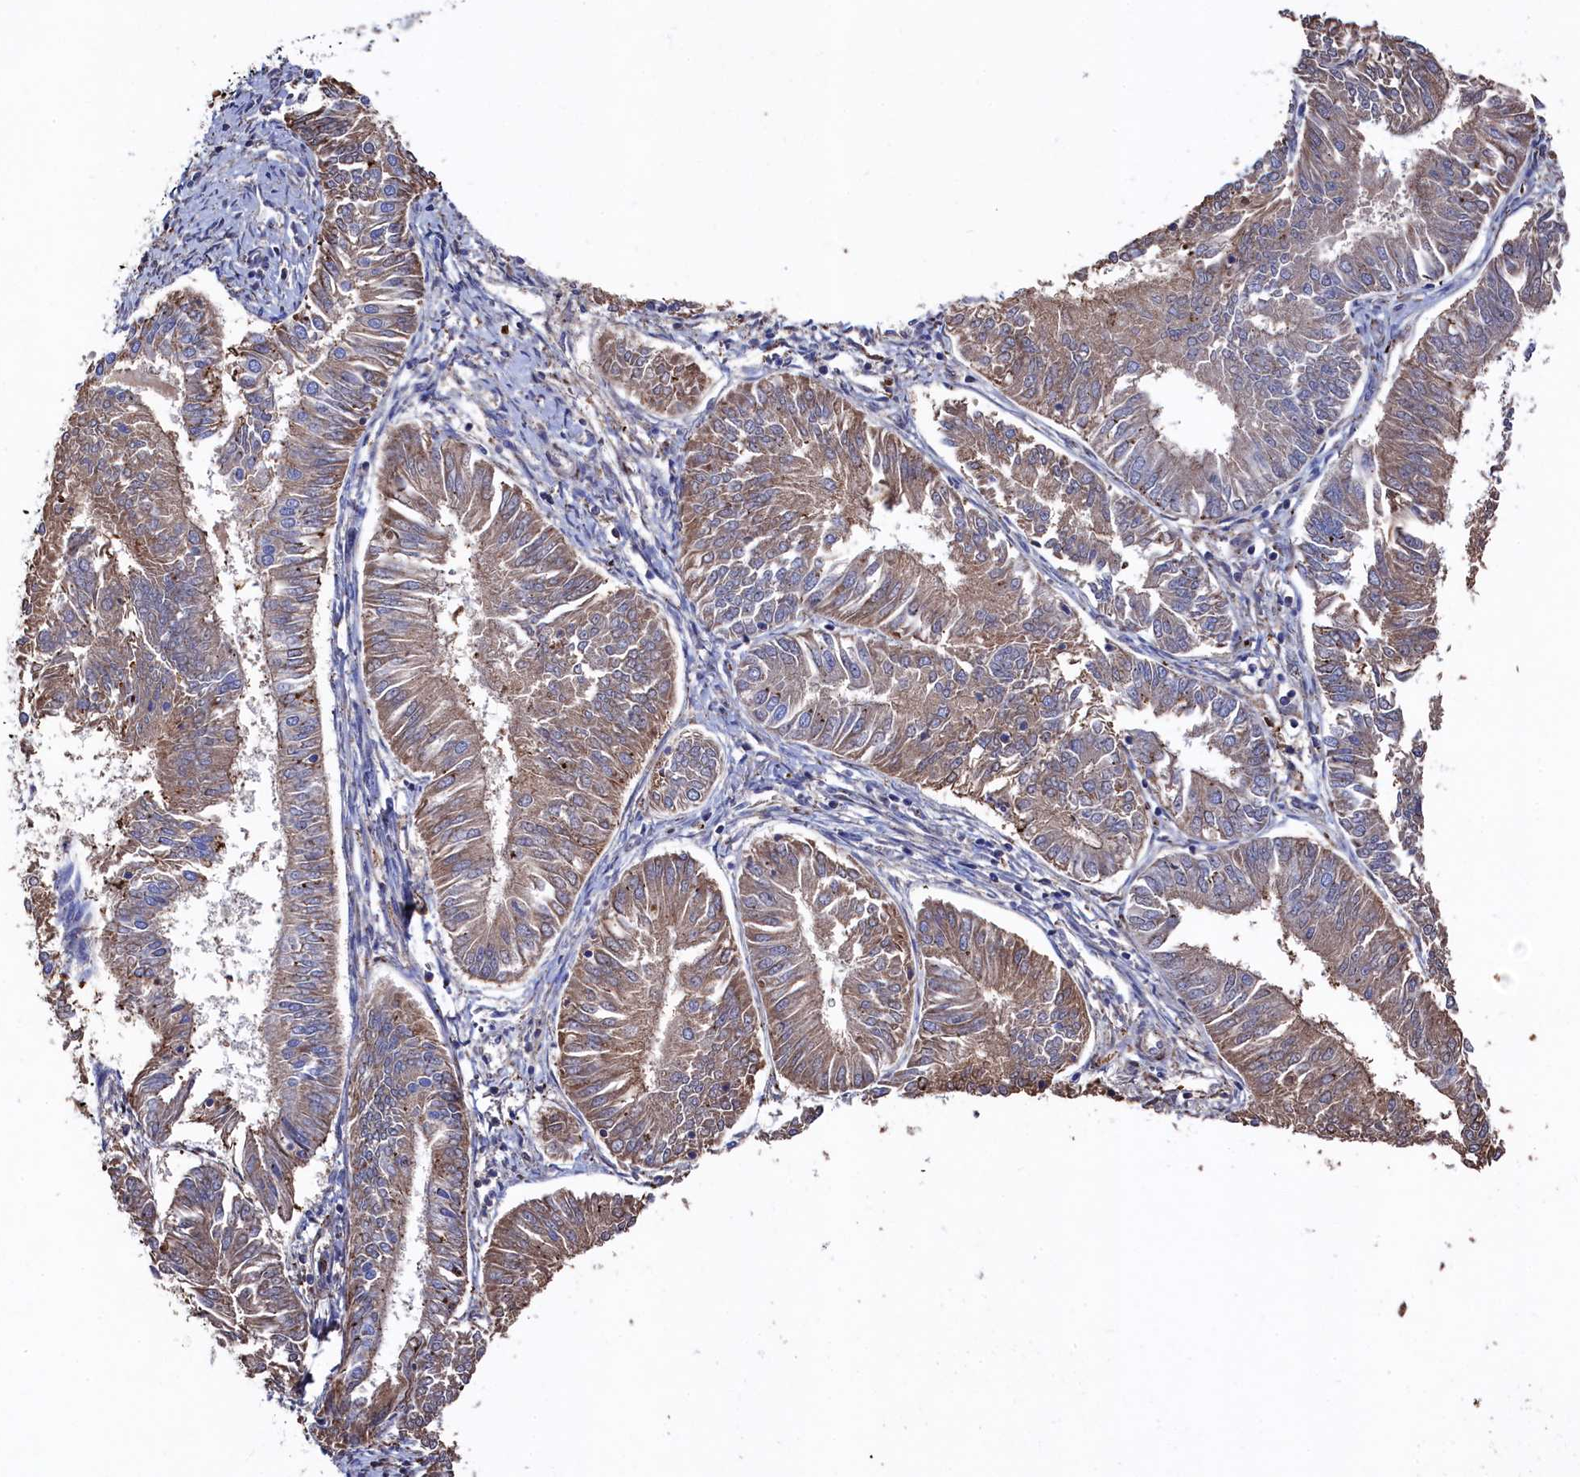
{"staining": {"intensity": "moderate", "quantity": ">75%", "location": "cytoplasmic/membranous"}, "tissue": "endometrial cancer", "cell_type": "Tumor cells", "image_type": "cancer", "snomed": [{"axis": "morphology", "description": "Adenocarcinoma, NOS"}, {"axis": "topography", "description": "Endometrium"}], "caption": "Endometrial adenocarcinoma stained with a brown dye exhibits moderate cytoplasmic/membranous positive expression in approximately >75% of tumor cells.", "gene": "TK2", "patient": {"sex": "female", "age": 58}}